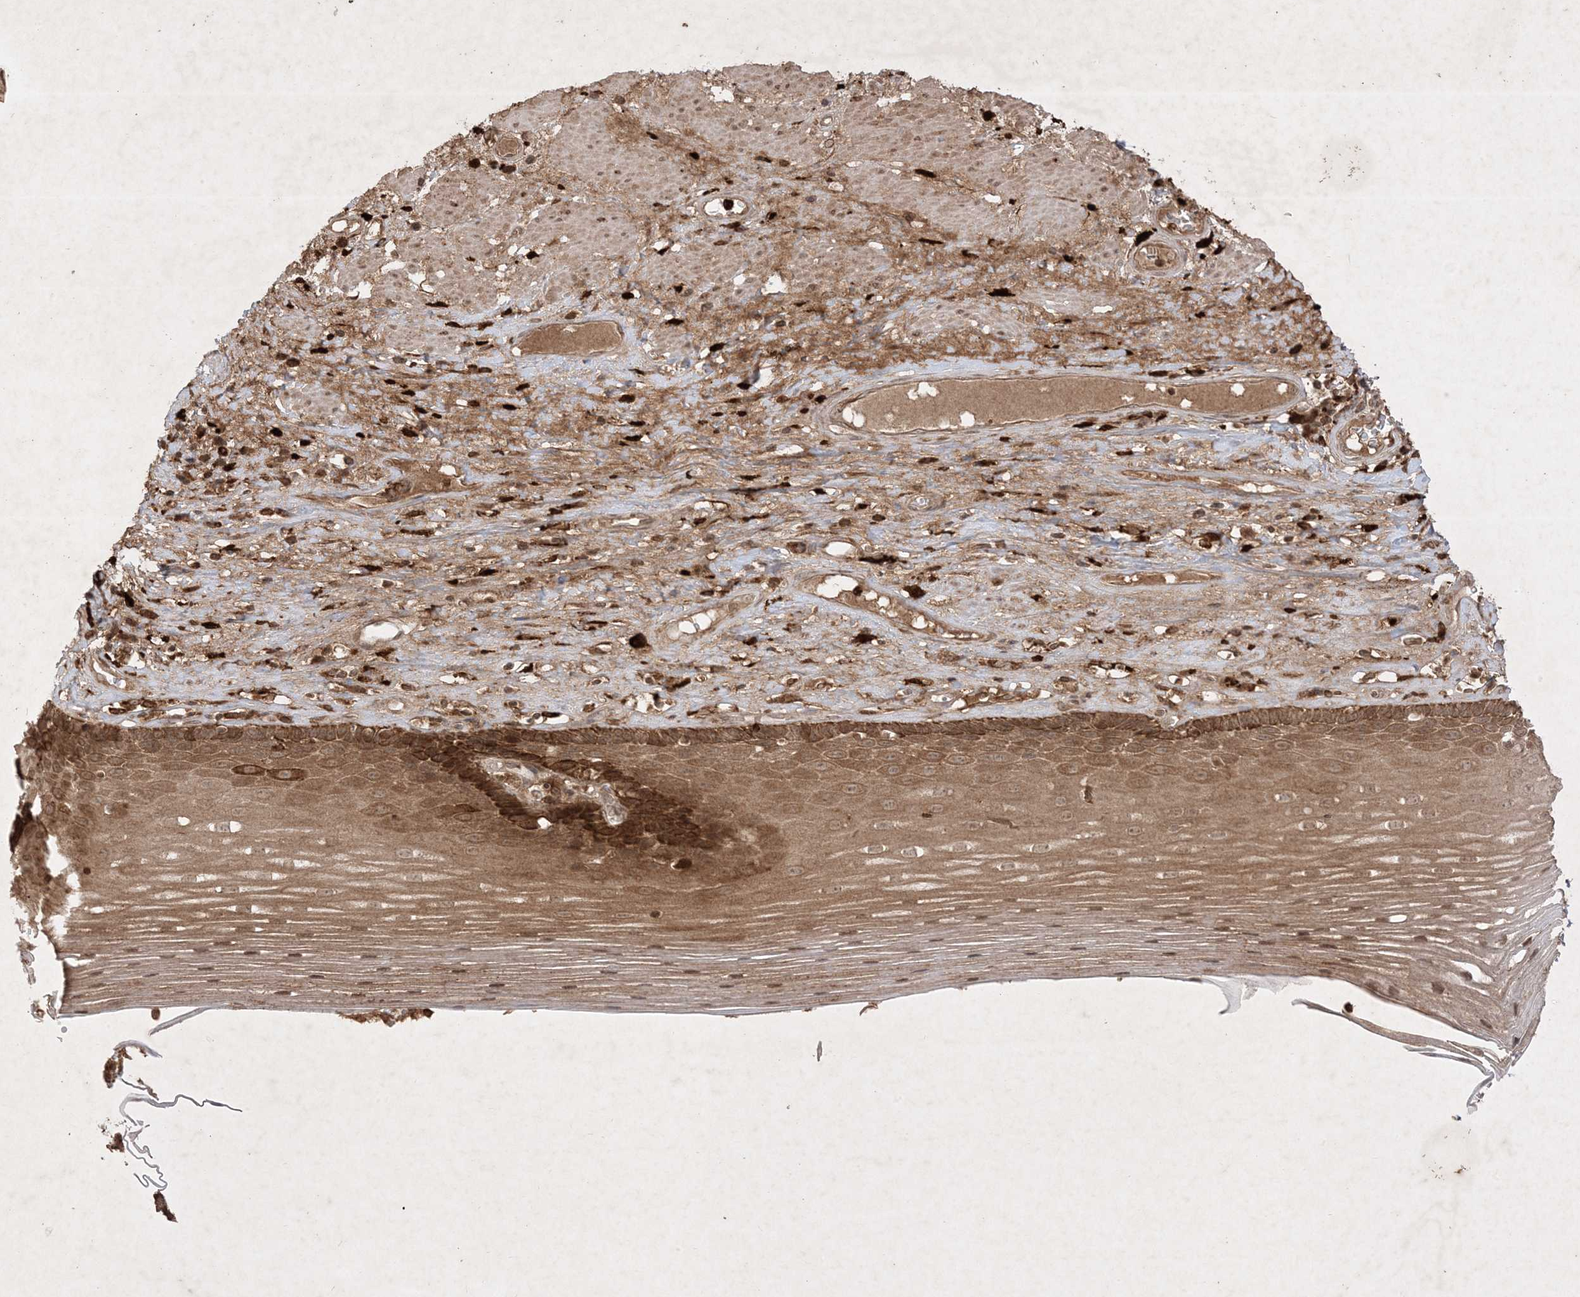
{"staining": {"intensity": "strong", "quantity": ">75%", "location": "cytoplasmic/membranous"}, "tissue": "esophagus", "cell_type": "Squamous epithelial cells", "image_type": "normal", "snomed": [{"axis": "morphology", "description": "Normal tissue, NOS"}, {"axis": "topography", "description": "Esophagus"}], "caption": "Protein expression analysis of unremarkable esophagus shows strong cytoplasmic/membranous positivity in about >75% of squamous epithelial cells.", "gene": "PTK6", "patient": {"sex": "male", "age": 62}}